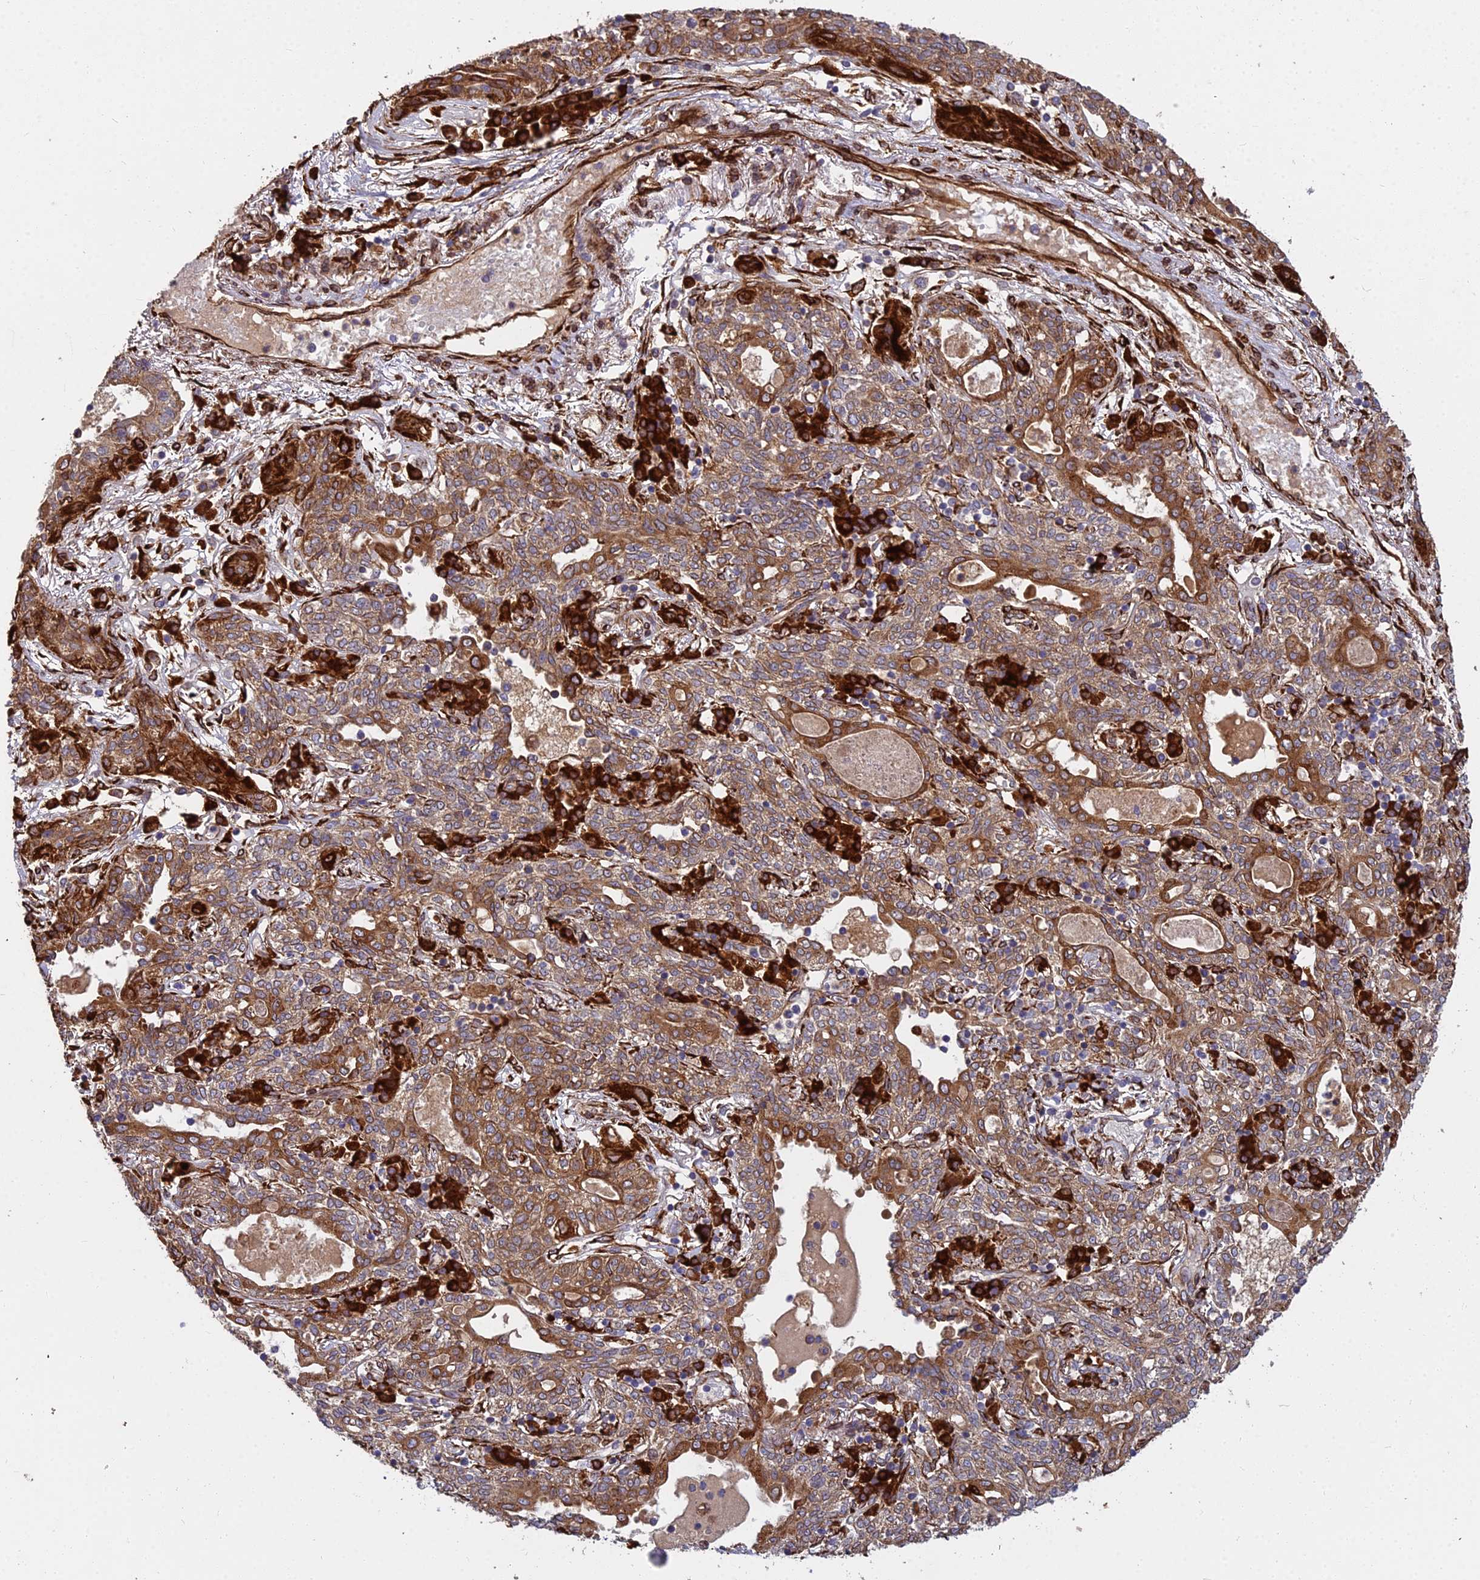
{"staining": {"intensity": "moderate", "quantity": ">75%", "location": "cytoplasmic/membranous"}, "tissue": "lung cancer", "cell_type": "Tumor cells", "image_type": "cancer", "snomed": [{"axis": "morphology", "description": "Squamous cell carcinoma, NOS"}, {"axis": "topography", "description": "Lung"}], "caption": "Moderate cytoplasmic/membranous protein staining is present in about >75% of tumor cells in squamous cell carcinoma (lung).", "gene": "NDUFAF7", "patient": {"sex": "female", "age": 70}}